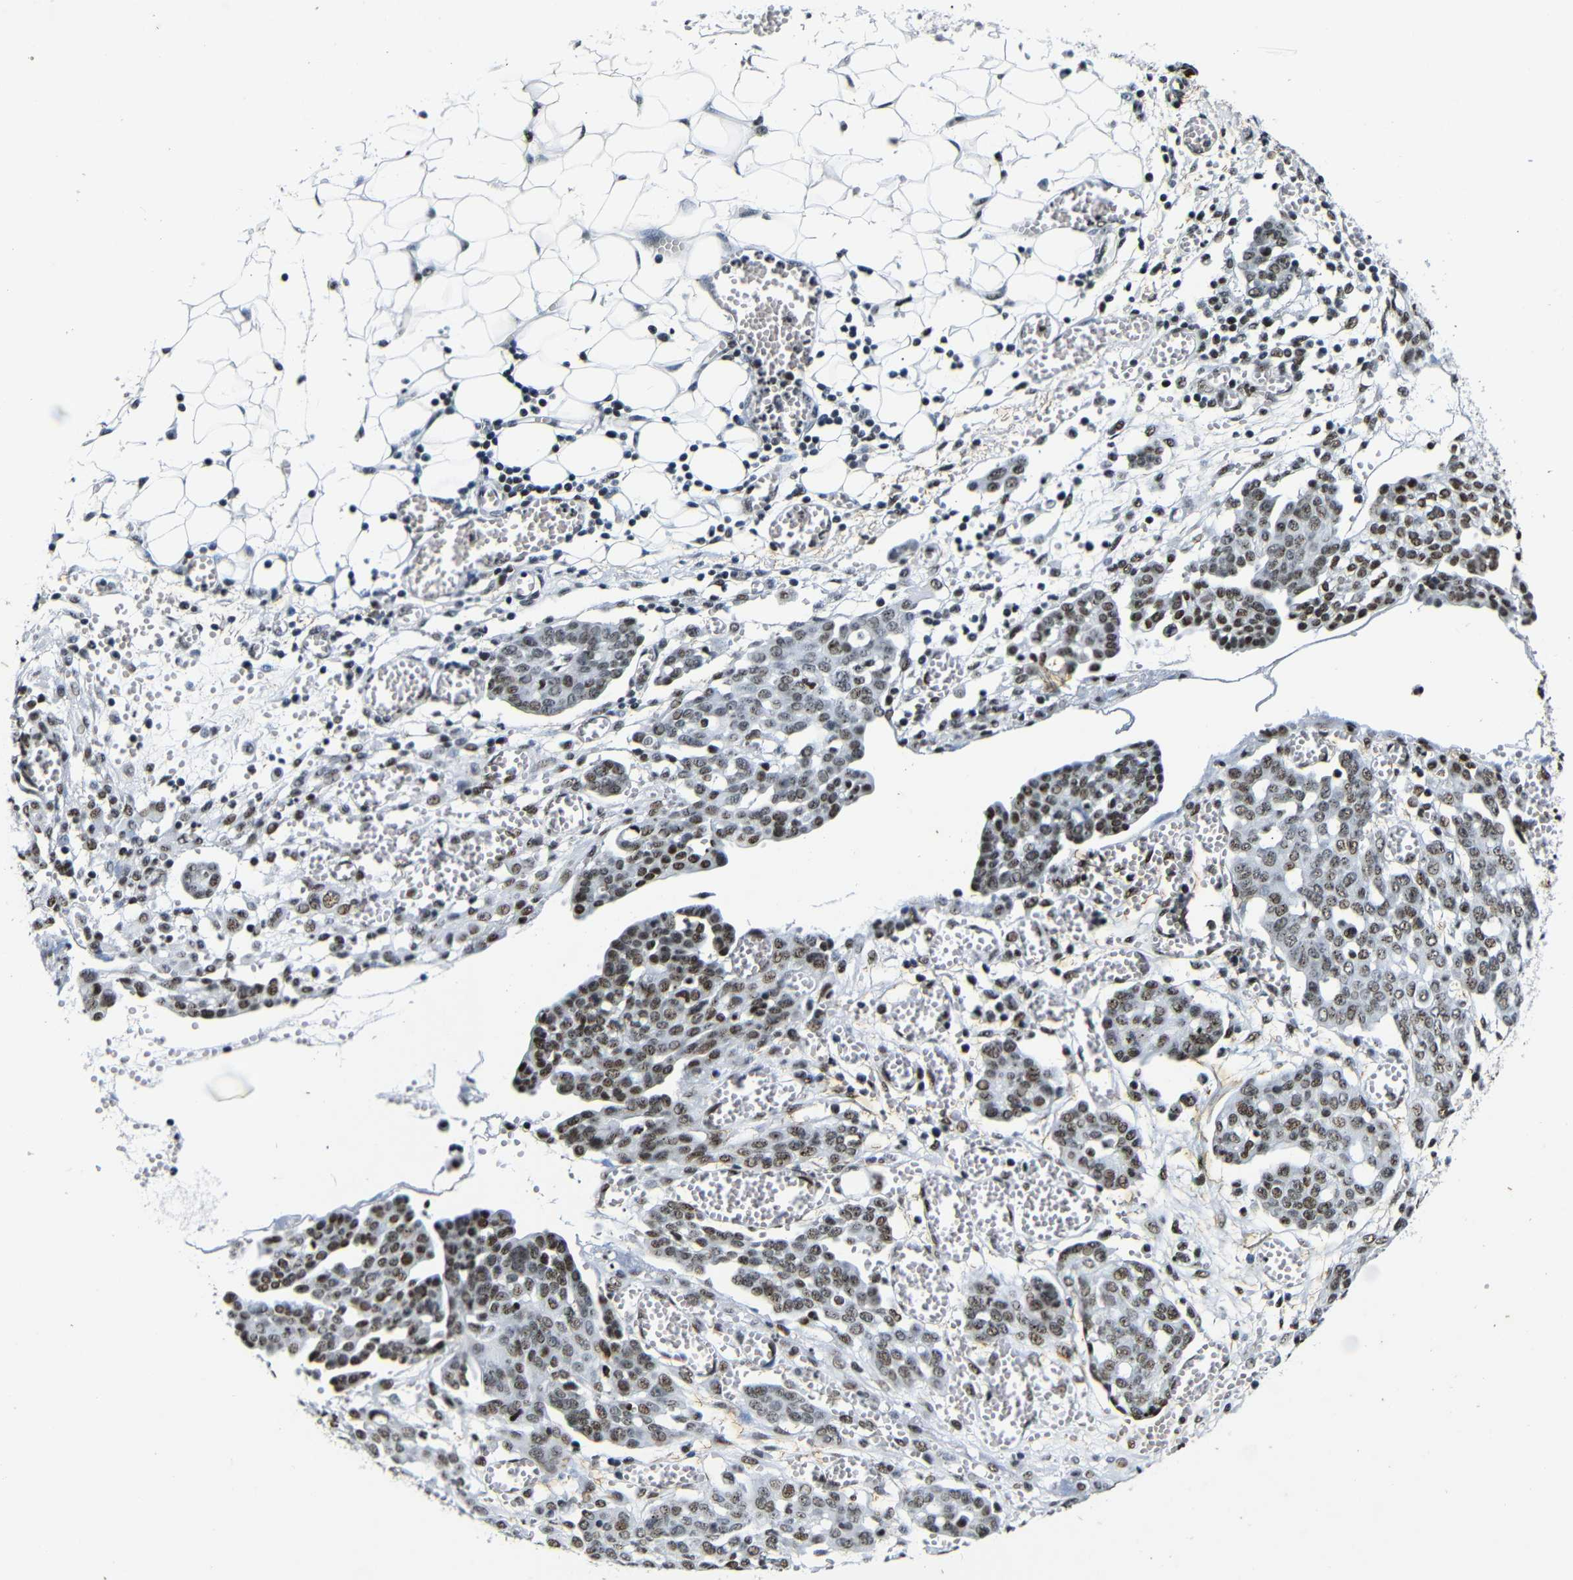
{"staining": {"intensity": "moderate", "quantity": "25%-75%", "location": "nuclear"}, "tissue": "ovarian cancer", "cell_type": "Tumor cells", "image_type": "cancer", "snomed": [{"axis": "morphology", "description": "Cystadenocarcinoma, serous, NOS"}, {"axis": "topography", "description": "Soft tissue"}, {"axis": "topography", "description": "Ovary"}], "caption": "This is a histology image of immunohistochemistry (IHC) staining of ovarian serous cystadenocarcinoma, which shows moderate expression in the nuclear of tumor cells.", "gene": "SRSF1", "patient": {"sex": "female", "age": 57}}